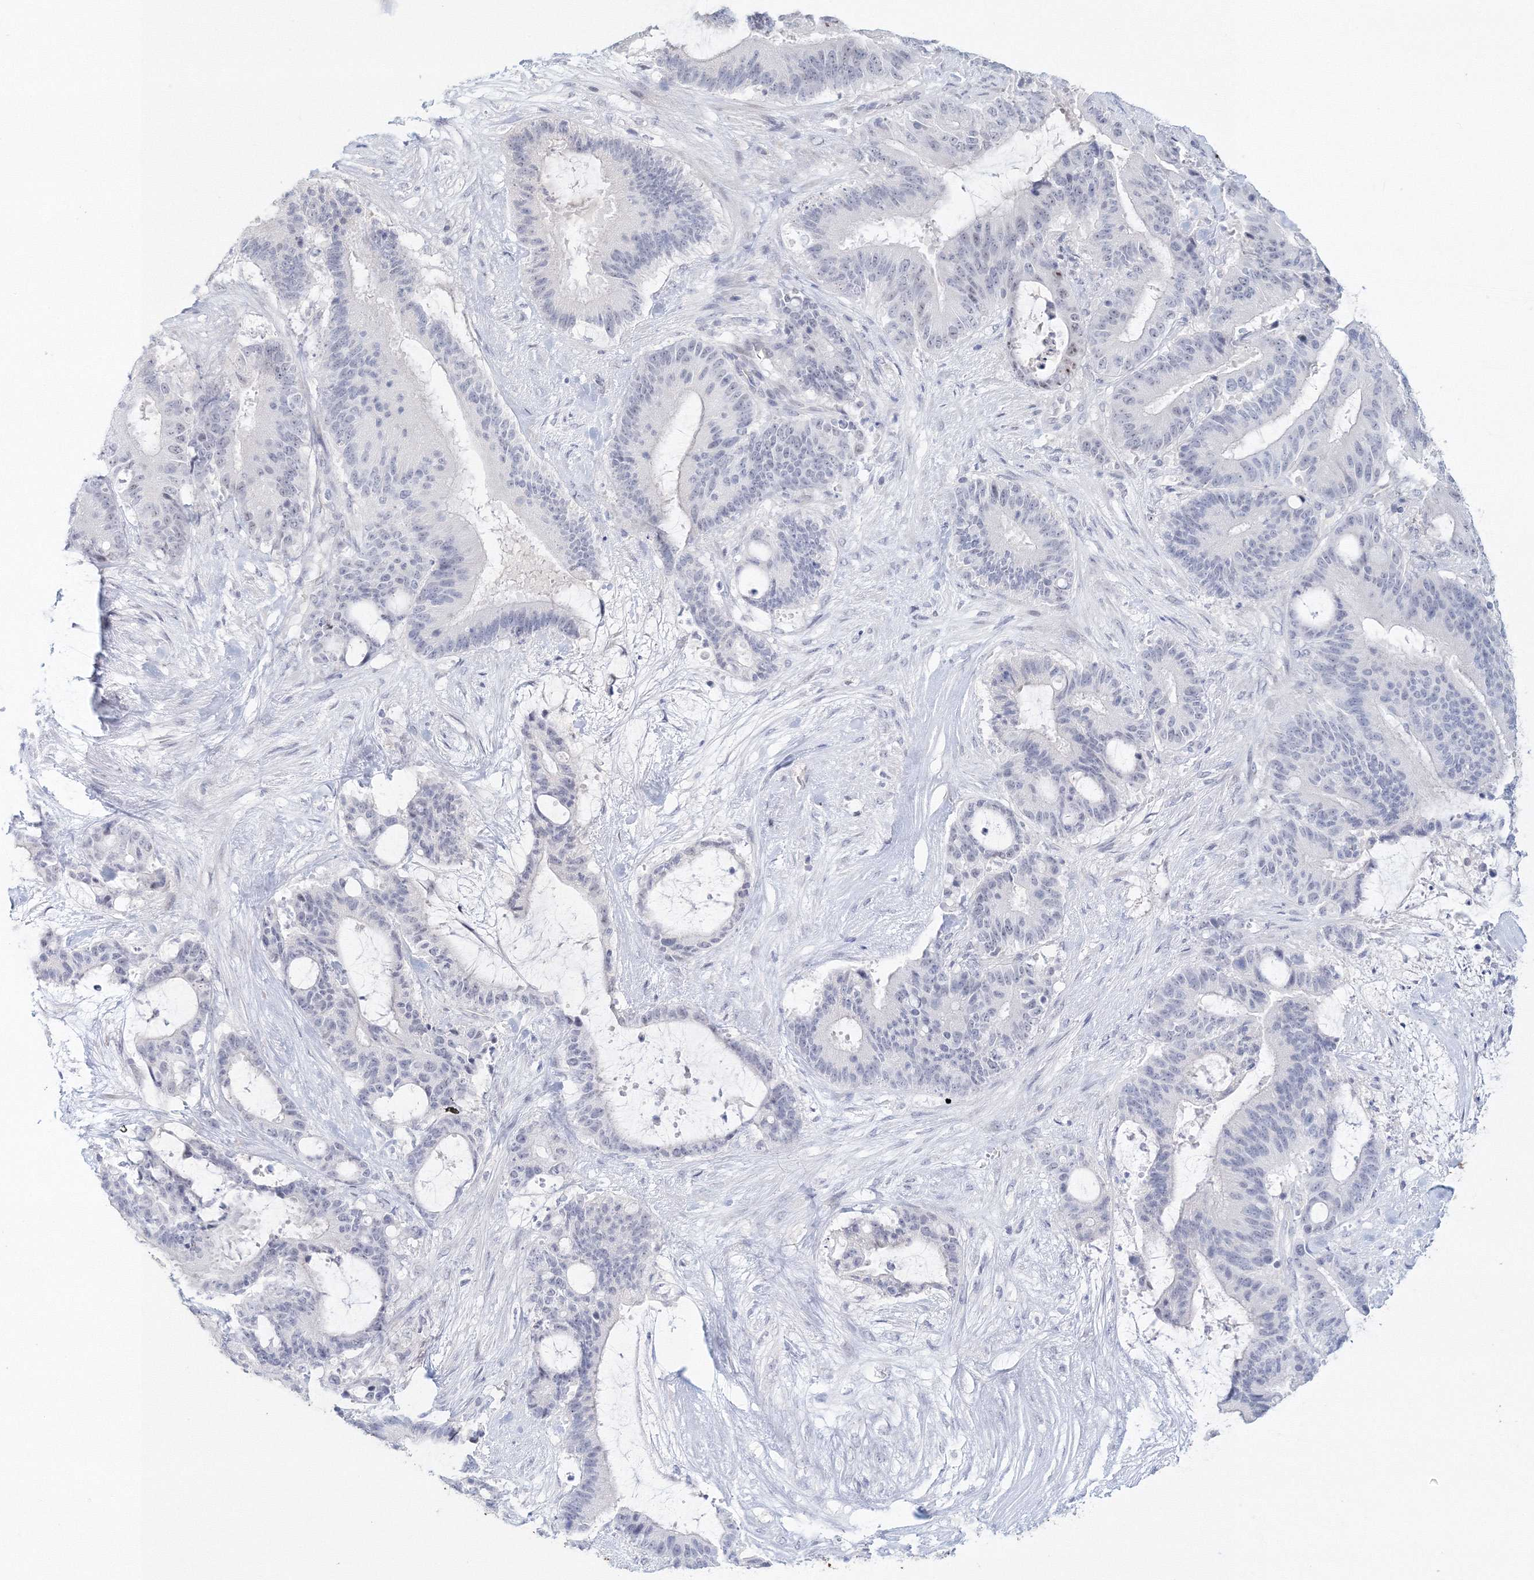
{"staining": {"intensity": "negative", "quantity": "none", "location": "none"}, "tissue": "liver cancer", "cell_type": "Tumor cells", "image_type": "cancer", "snomed": [{"axis": "morphology", "description": "Normal tissue, NOS"}, {"axis": "morphology", "description": "Cholangiocarcinoma"}, {"axis": "topography", "description": "Liver"}, {"axis": "topography", "description": "Peripheral nerve tissue"}], "caption": "Histopathology image shows no protein staining in tumor cells of liver cancer (cholangiocarcinoma) tissue.", "gene": "VSIG1", "patient": {"sex": "female", "age": 73}}